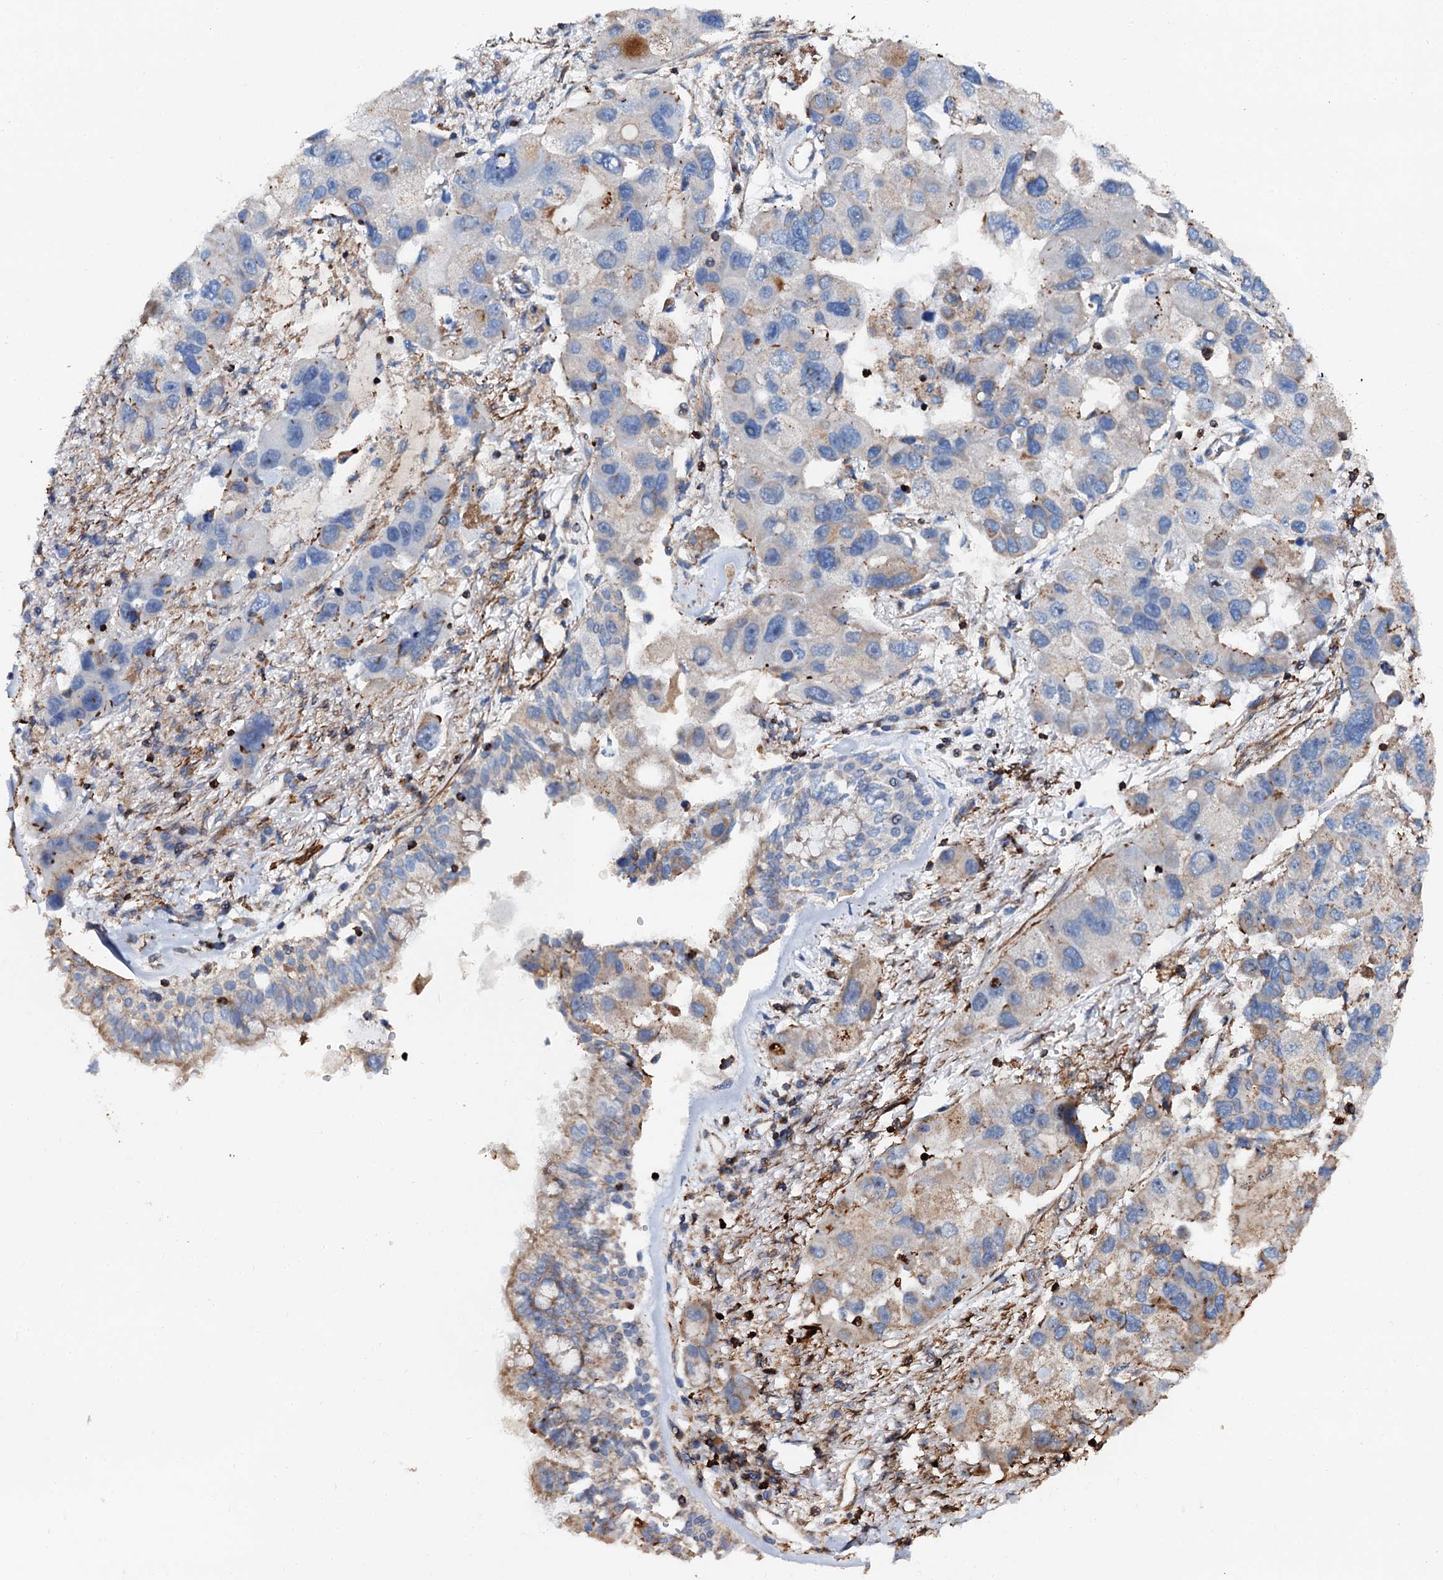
{"staining": {"intensity": "weak", "quantity": "<25%", "location": "cytoplasmic/membranous"}, "tissue": "lung cancer", "cell_type": "Tumor cells", "image_type": "cancer", "snomed": [{"axis": "morphology", "description": "Adenocarcinoma, NOS"}, {"axis": "topography", "description": "Lung"}], "caption": "IHC of adenocarcinoma (lung) demonstrates no positivity in tumor cells.", "gene": "INTS10", "patient": {"sex": "female", "age": 54}}